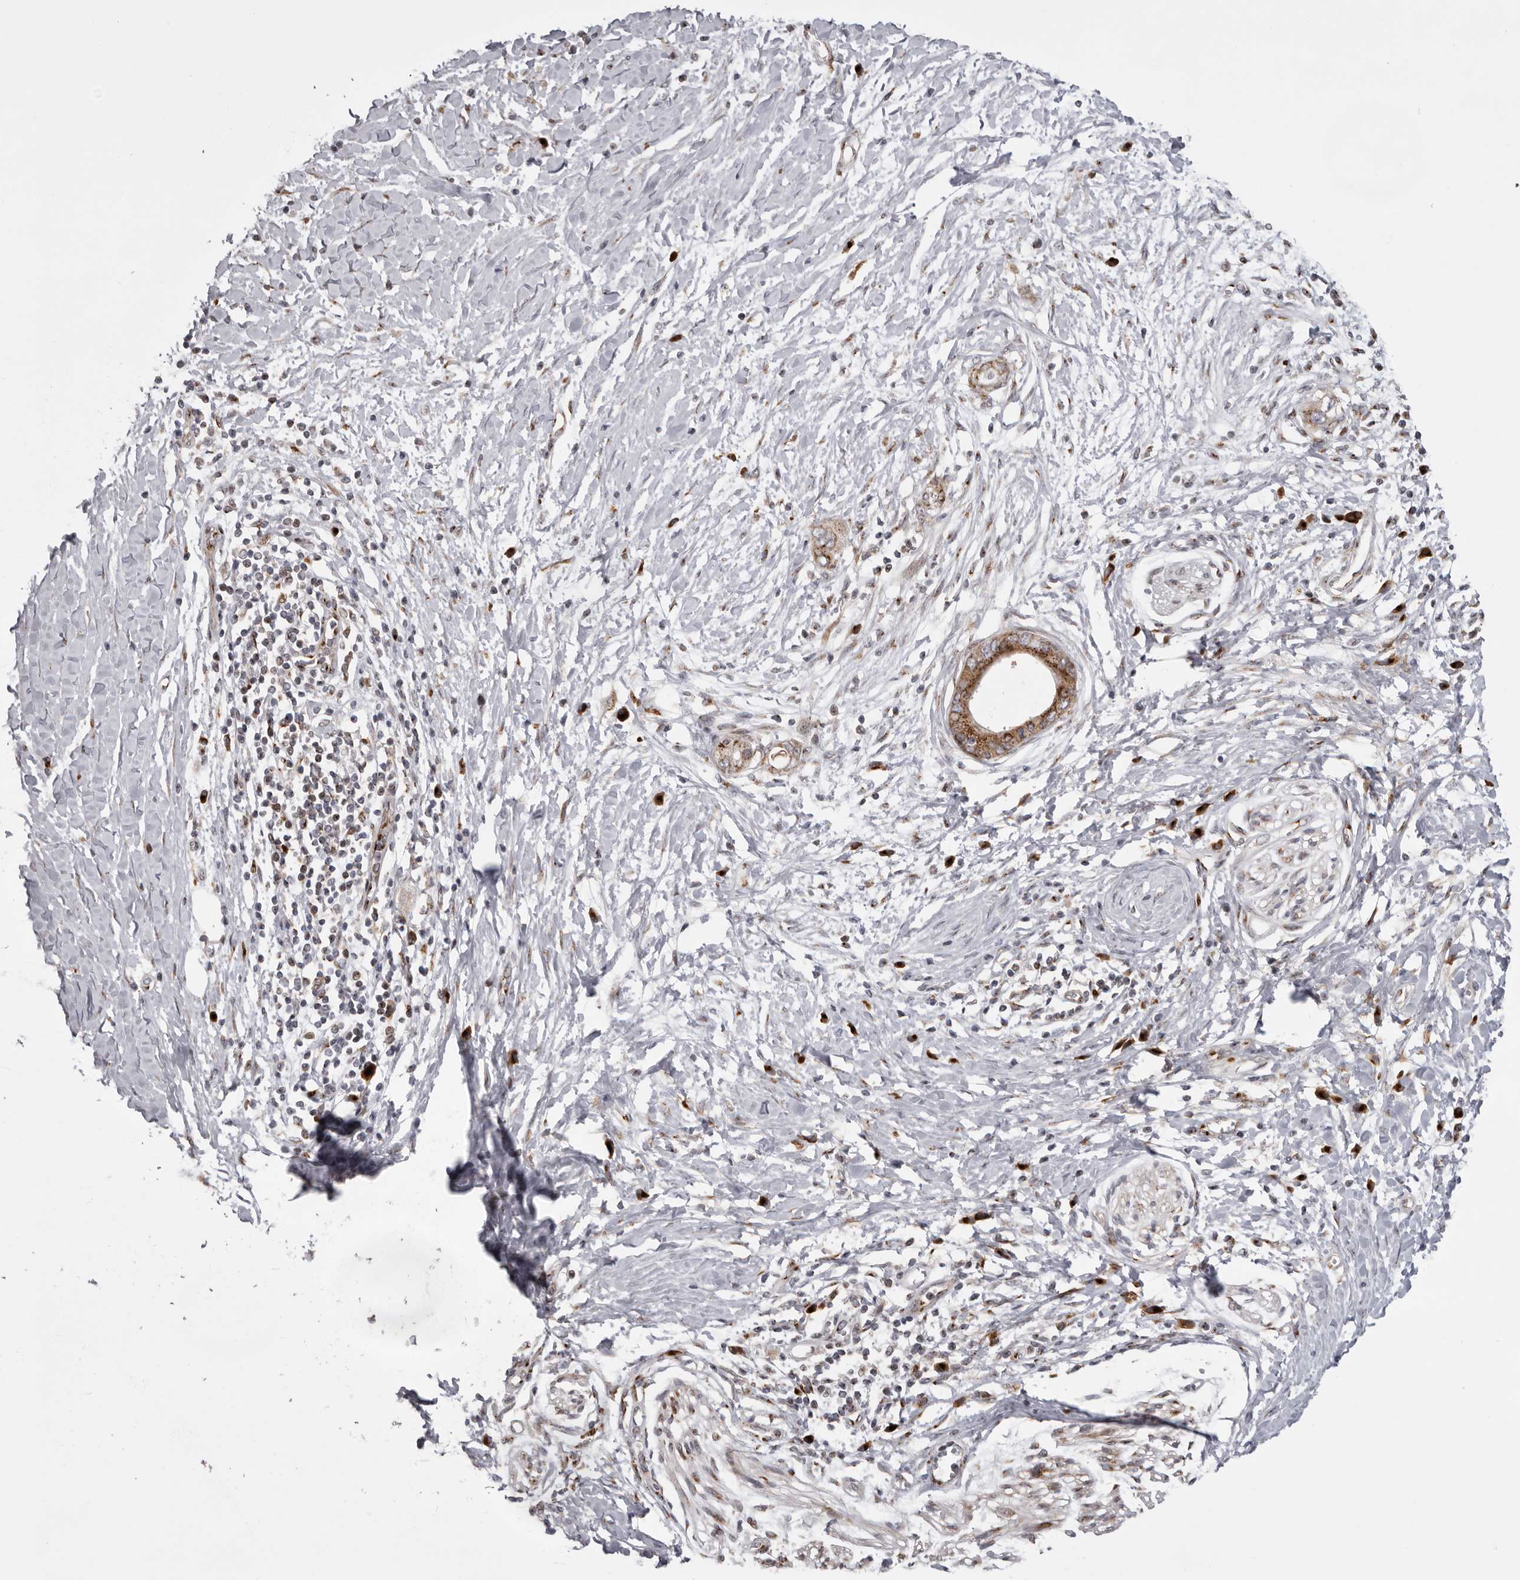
{"staining": {"intensity": "strong", "quantity": ">75%", "location": "cytoplasmic/membranous"}, "tissue": "pancreatic cancer", "cell_type": "Tumor cells", "image_type": "cancer", "snomed": [{"axis": "morphology", "description": "Normal tissue, NOS"}, {"axis": "morphology", "description": "Adenocarcinoma, NOS"}, {"axis": "topography", "description": "Pancreas"}, {"axis": "topography", "description": "Peripheral nerve tissue"}], "caption": "Tumor cells reveal strong cytoplasmic/membranous expression in about >75% of cells in pancreatic cancer (adenocarcinoma).", "gene": "WDR47", "patient": {"sex": "male", "age": 59}}